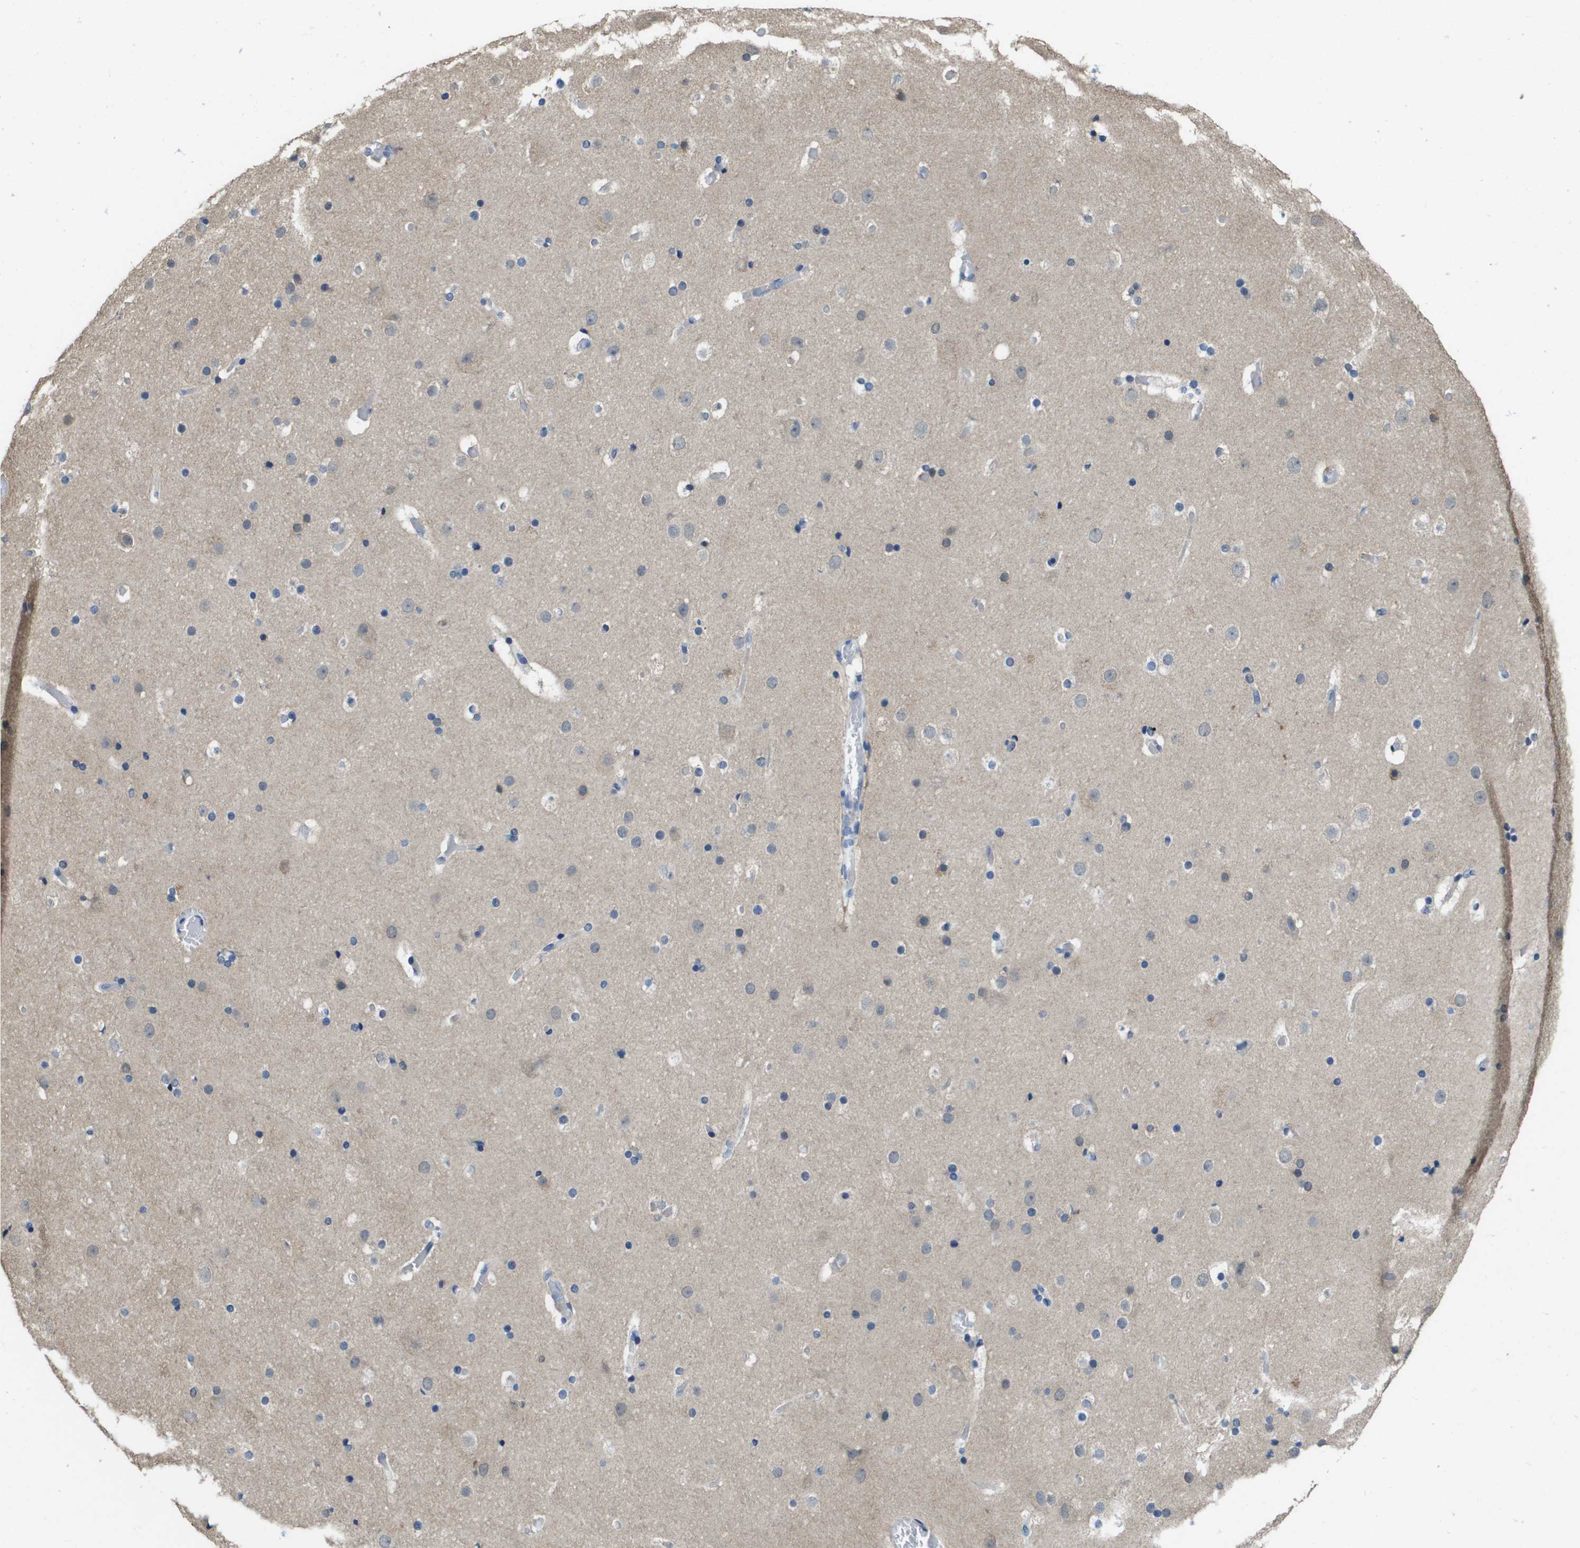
{"staining": {"intensity": "negative", "quantity": "none", "location": "none"}, "tissue": "cerebral cortex", "cell_type": "Endothelial cells", "image_type": "normal", "snomed": [{"axis": "morphology", "description": "Normal tissue, NOS"}, {"axis": "topography", "description": "Cerebral cortex"}], "caption": "A high-resolution histopathology image shows IHC staining of benign cerebral cortex, which exhibits no significant positivity in endothelial cells. (DAB (3,3'-diaminobenzidine) immunohistochemistry, high magnification).", "gene": "FABP5", "patient": {"sex": "male", "age": 57}}